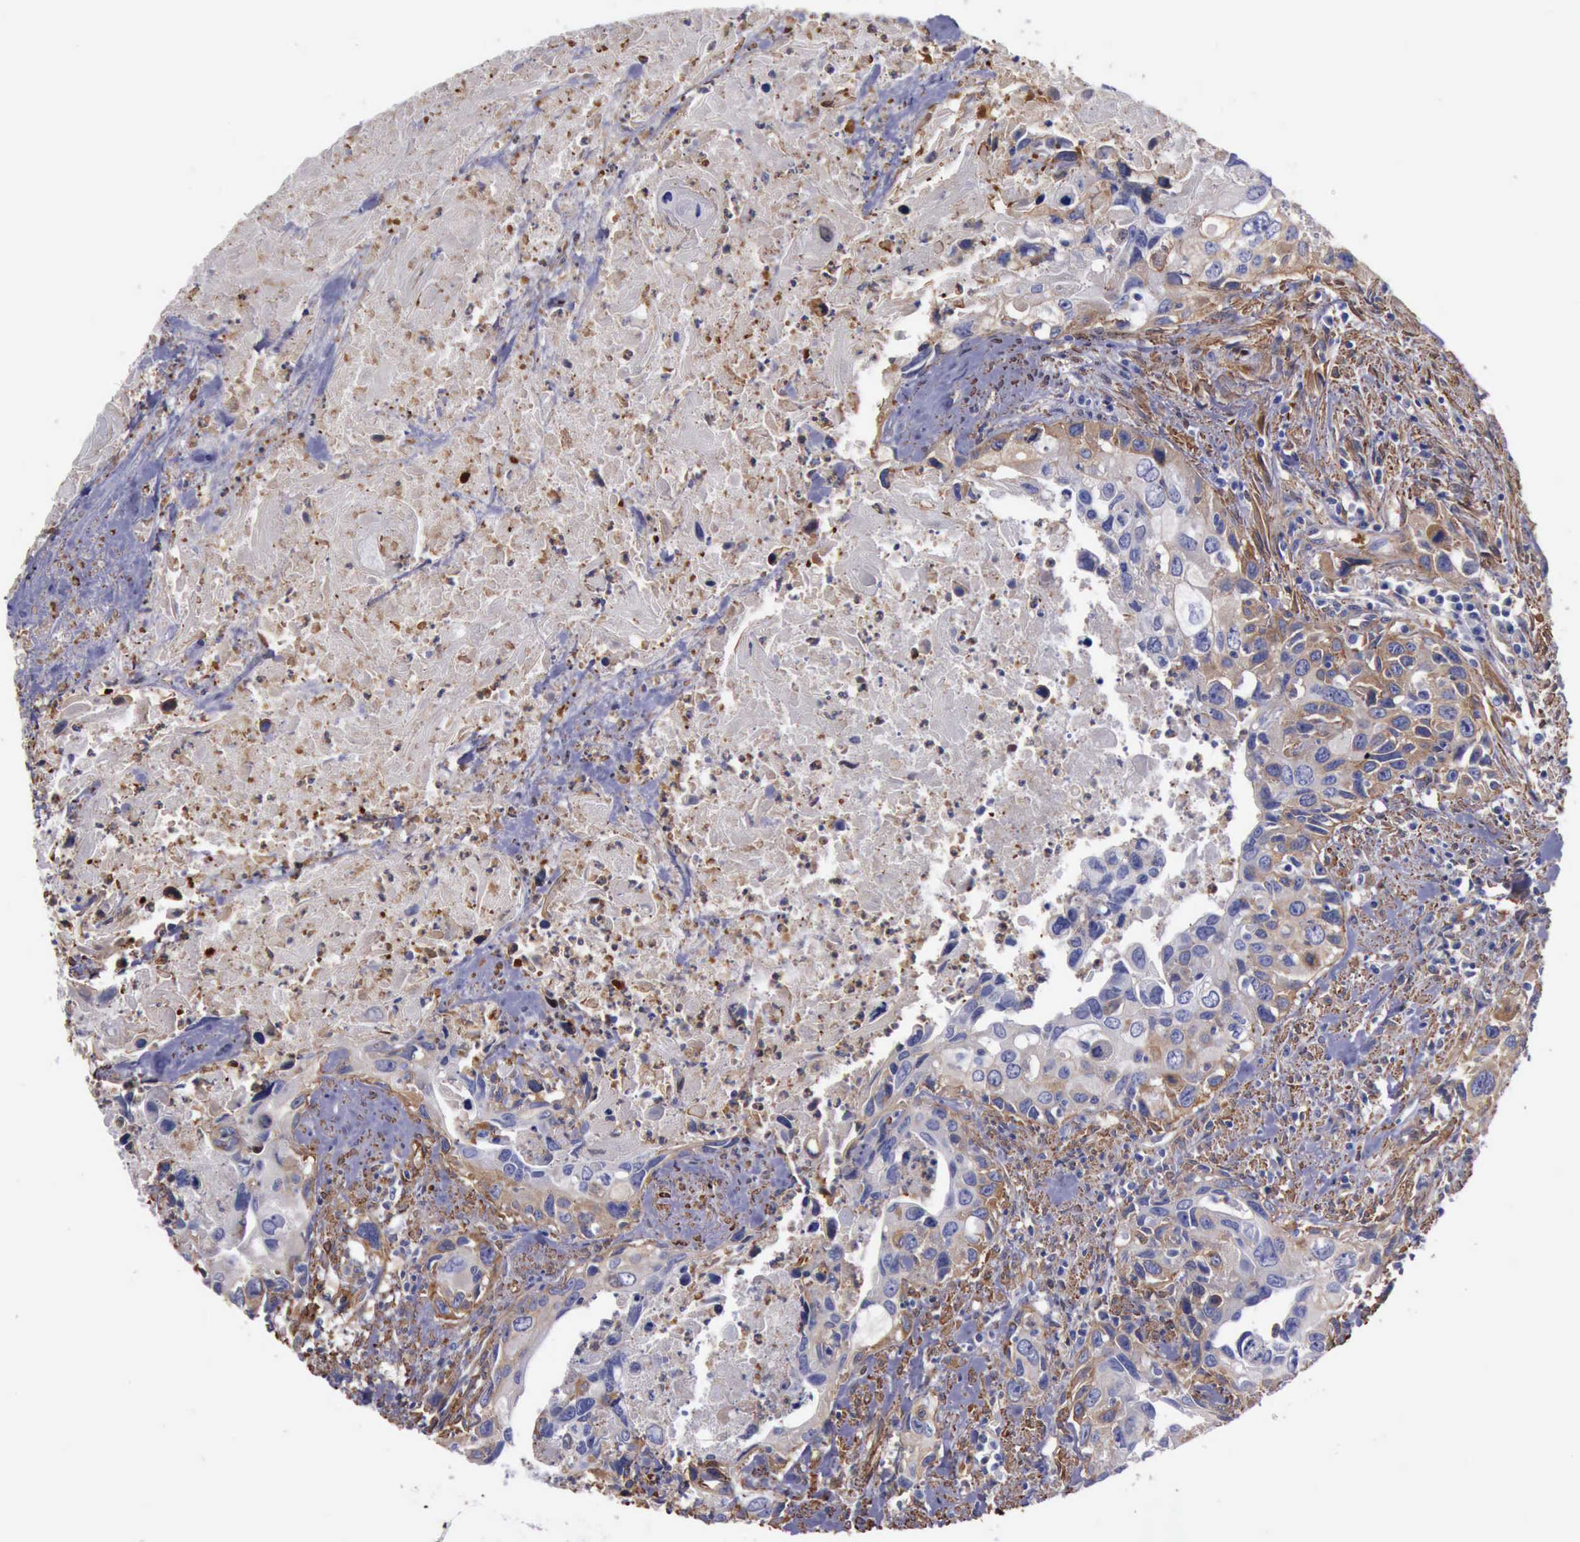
{"staining": {"intensity": "moderate", "quantity": "25%-75%", "location": "cytoplasmic/membranous"}, "tissue": "urothelial cancer", "cell_type": "Tumor cells", "image_type": "cancer", "snomed": [{"axis": "morphology", "description": "Urothelial carcinoma, High grade"}, {"axis": "topography", "description": "Urinary bladder"}], "caption": "Urothelial cancer was stained to show a protein in brown. There is medium levels of moderate cytoplasmic/membranous staining in about 25%-75% of tumor cells.", "gene": "FLNA", "patient": {"sex": "male", "age": 71}}